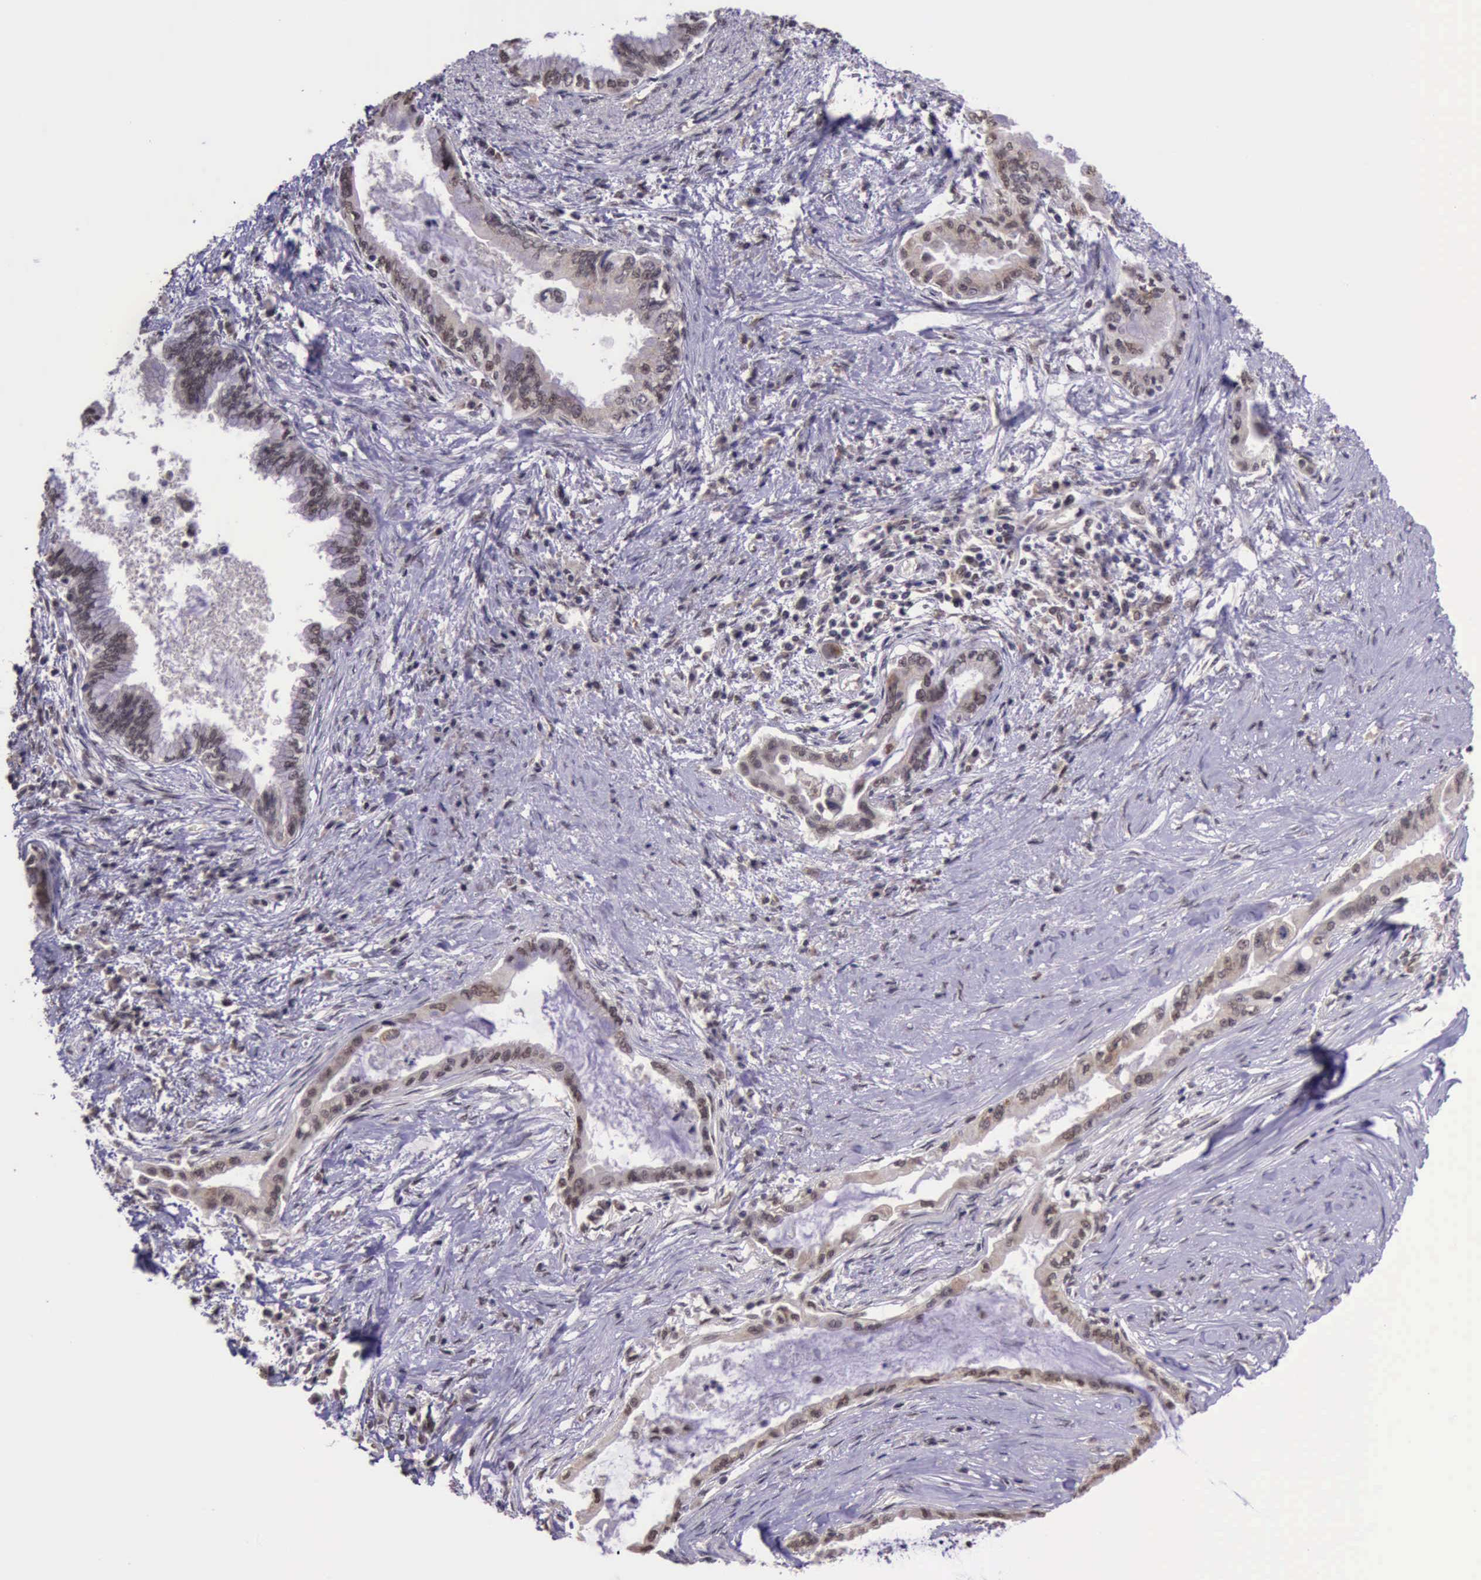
{"staining": {"intensity": "moderate", "quantity": ">75%", "location": "nuclear"}, "tissue": "pancreatic cancer", "cell_type": "Tumor cells", "image_type": "cancer", "snomed": [{"axis": "morphology", "description": "Adenocarcinoma, NOS"}, {"axis": "topography", "description": "Pancreas"}], "caption": "DAB (3,3'-diaminobenzidine) immunohistochemical staining of pancreatic cancer demonstrates moderate nuclear protein expression in about >75% of tumor cells. The protein of interest is shown in brown color, while the nuclei are stained blue.", "gene": "PRPF39", "patient": {"sex": "female", "age": 64}}